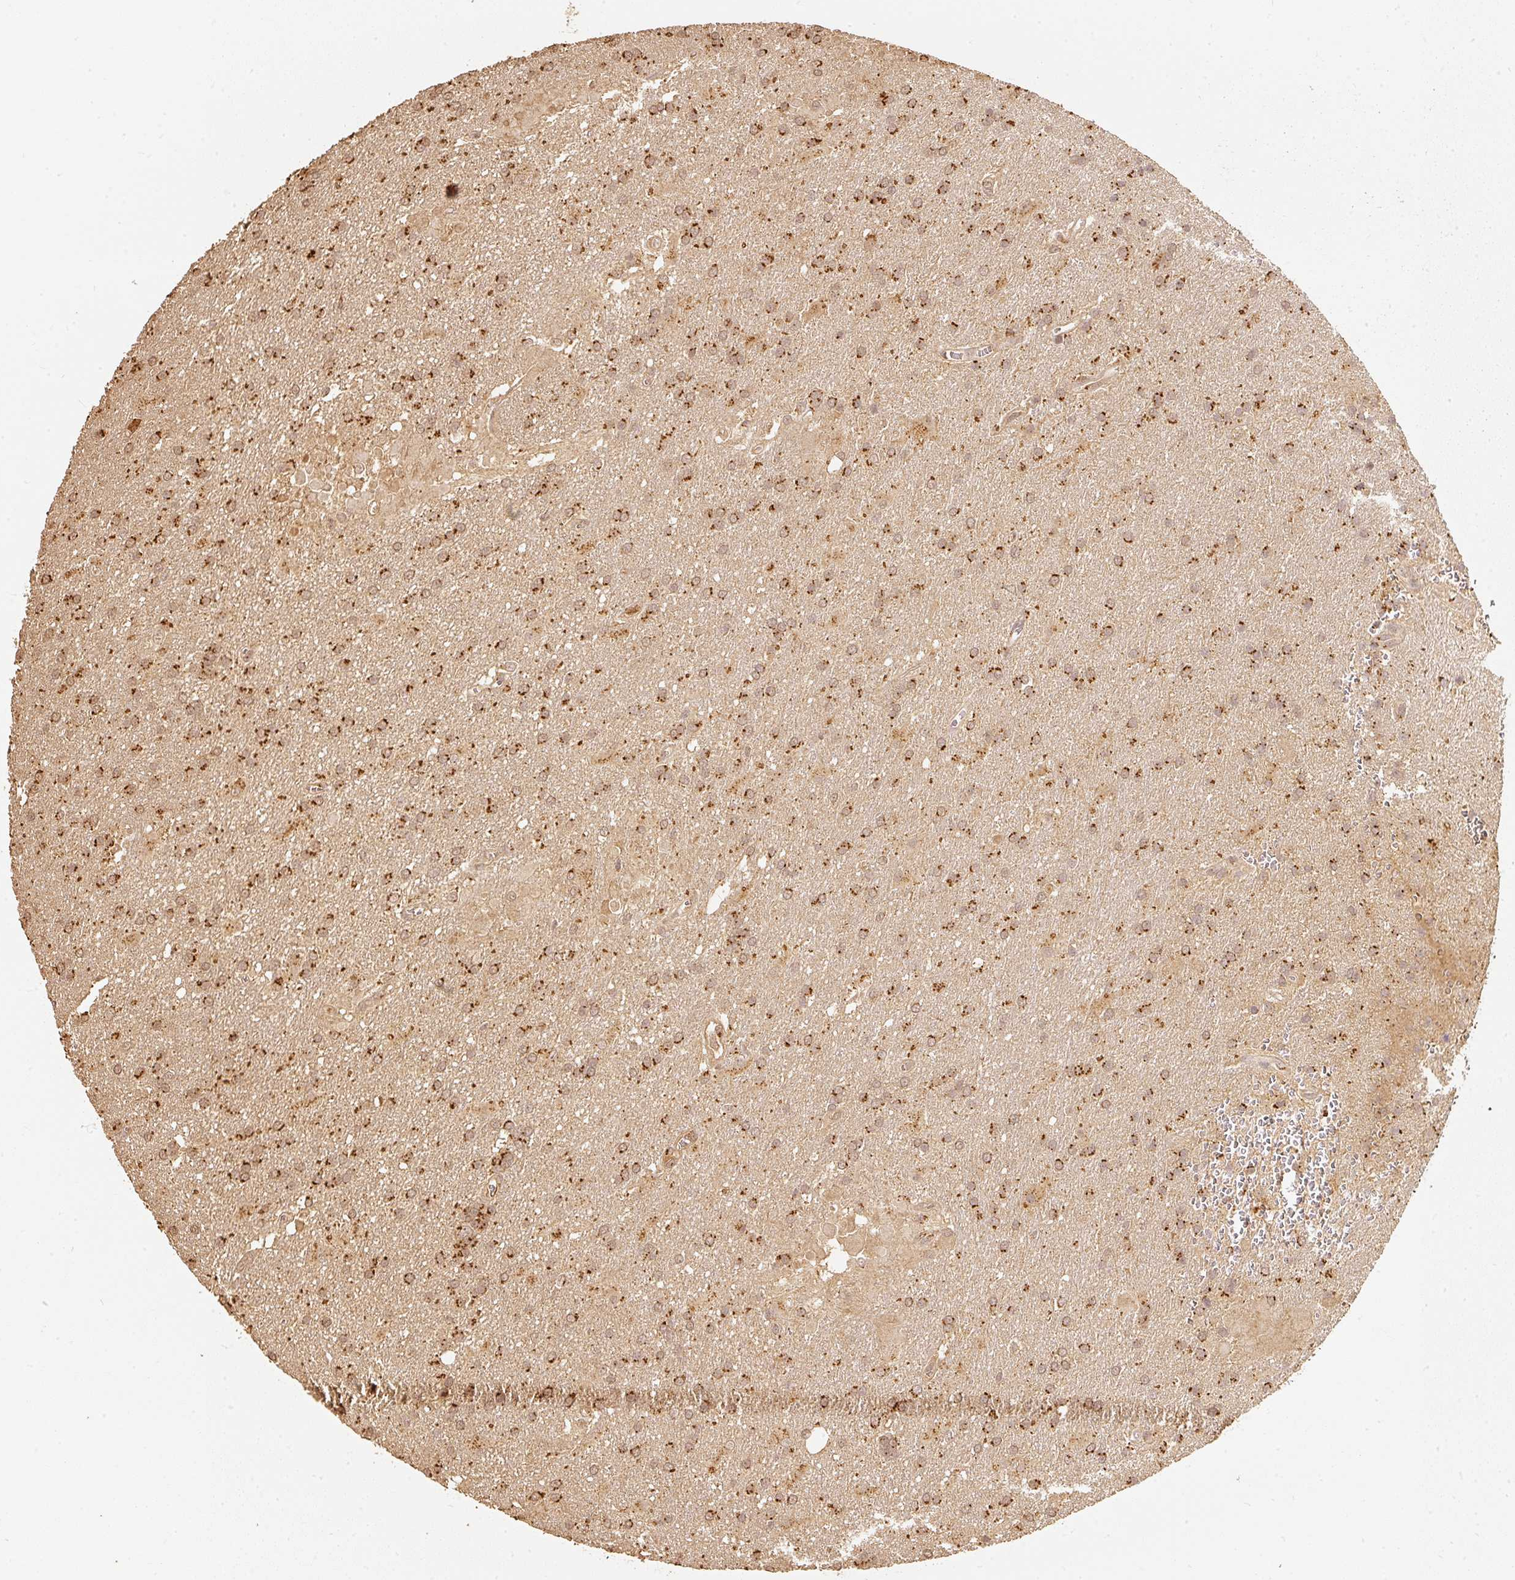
{"staining": {"intensity": "moderate", "quantity": ">75%", "location": "cytoplasmic/membranous"}, "tissue": "glioma", "cell_type": "Tumor cells", "image_type": "cancer", "snomed": [{"axis": "morphology", "description": "Glioma, malignant, Low grade"}, {"axis": "topography", "description": "Brain"}], "caption": "Immunohistochemical staining of human glioma displays medium levels of moderate cytoplasmic/membranous protein positivity in about >75% of tumor cells.", "gene": "FUT8", "patient": {"sex": "male", "age": 66}}